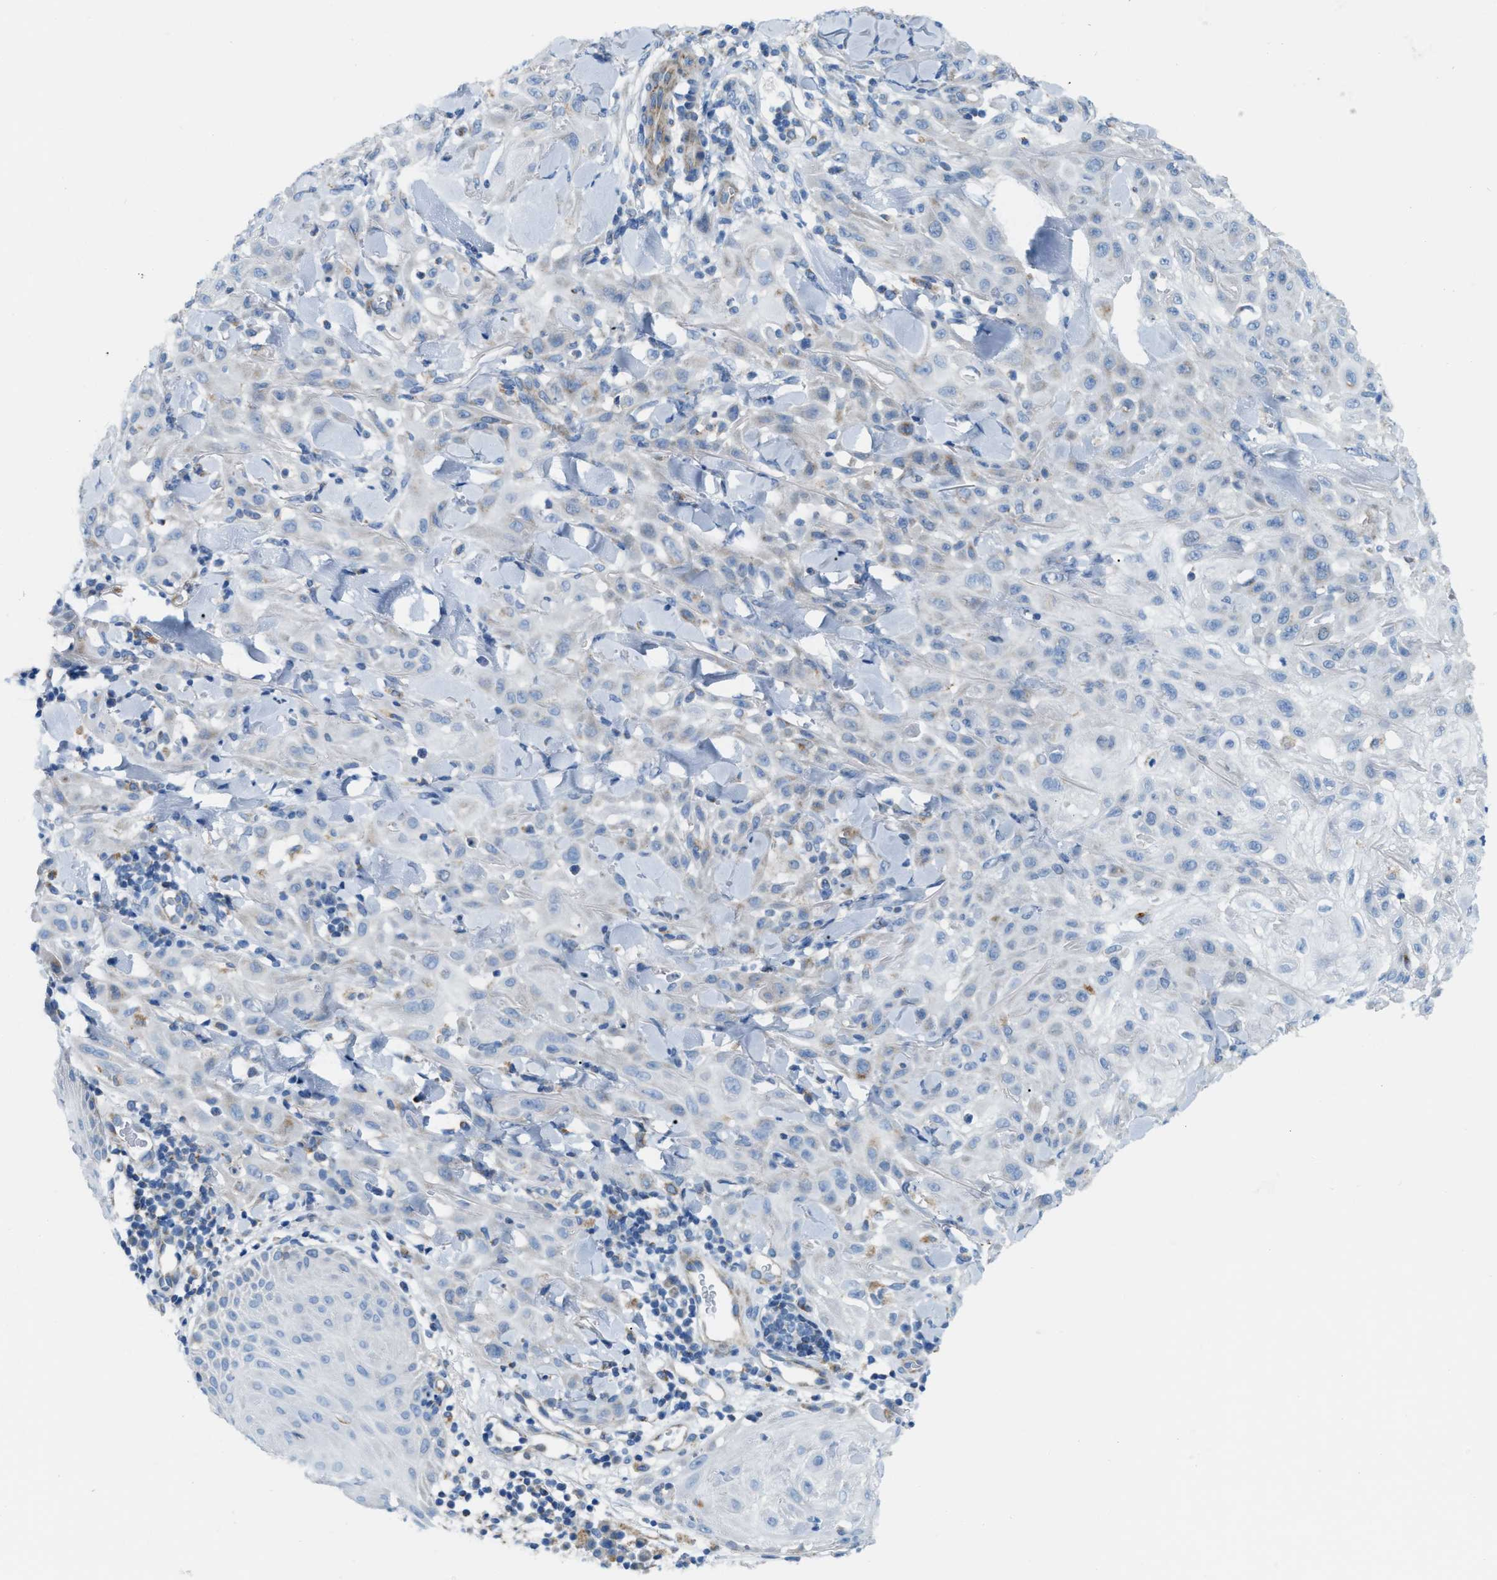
{"staining": {"intensity": "negative", "quantity": "none", "location": "none"}, "tissue": "skin cancer", "cell_type": "Tumor cells", "image_type": "cancer", "snomed": [{"axis": "morphology", "description": "Squamous cell carcinoma, NOS"}, {"axis": "topography", "description": "Skin"}], "caption": "Skin cancer was stained to show a protein in brown. There is no significant positivity in tumor cells.", "gene": "JADE1", "patient": {"sex": "male", "age": 24}}